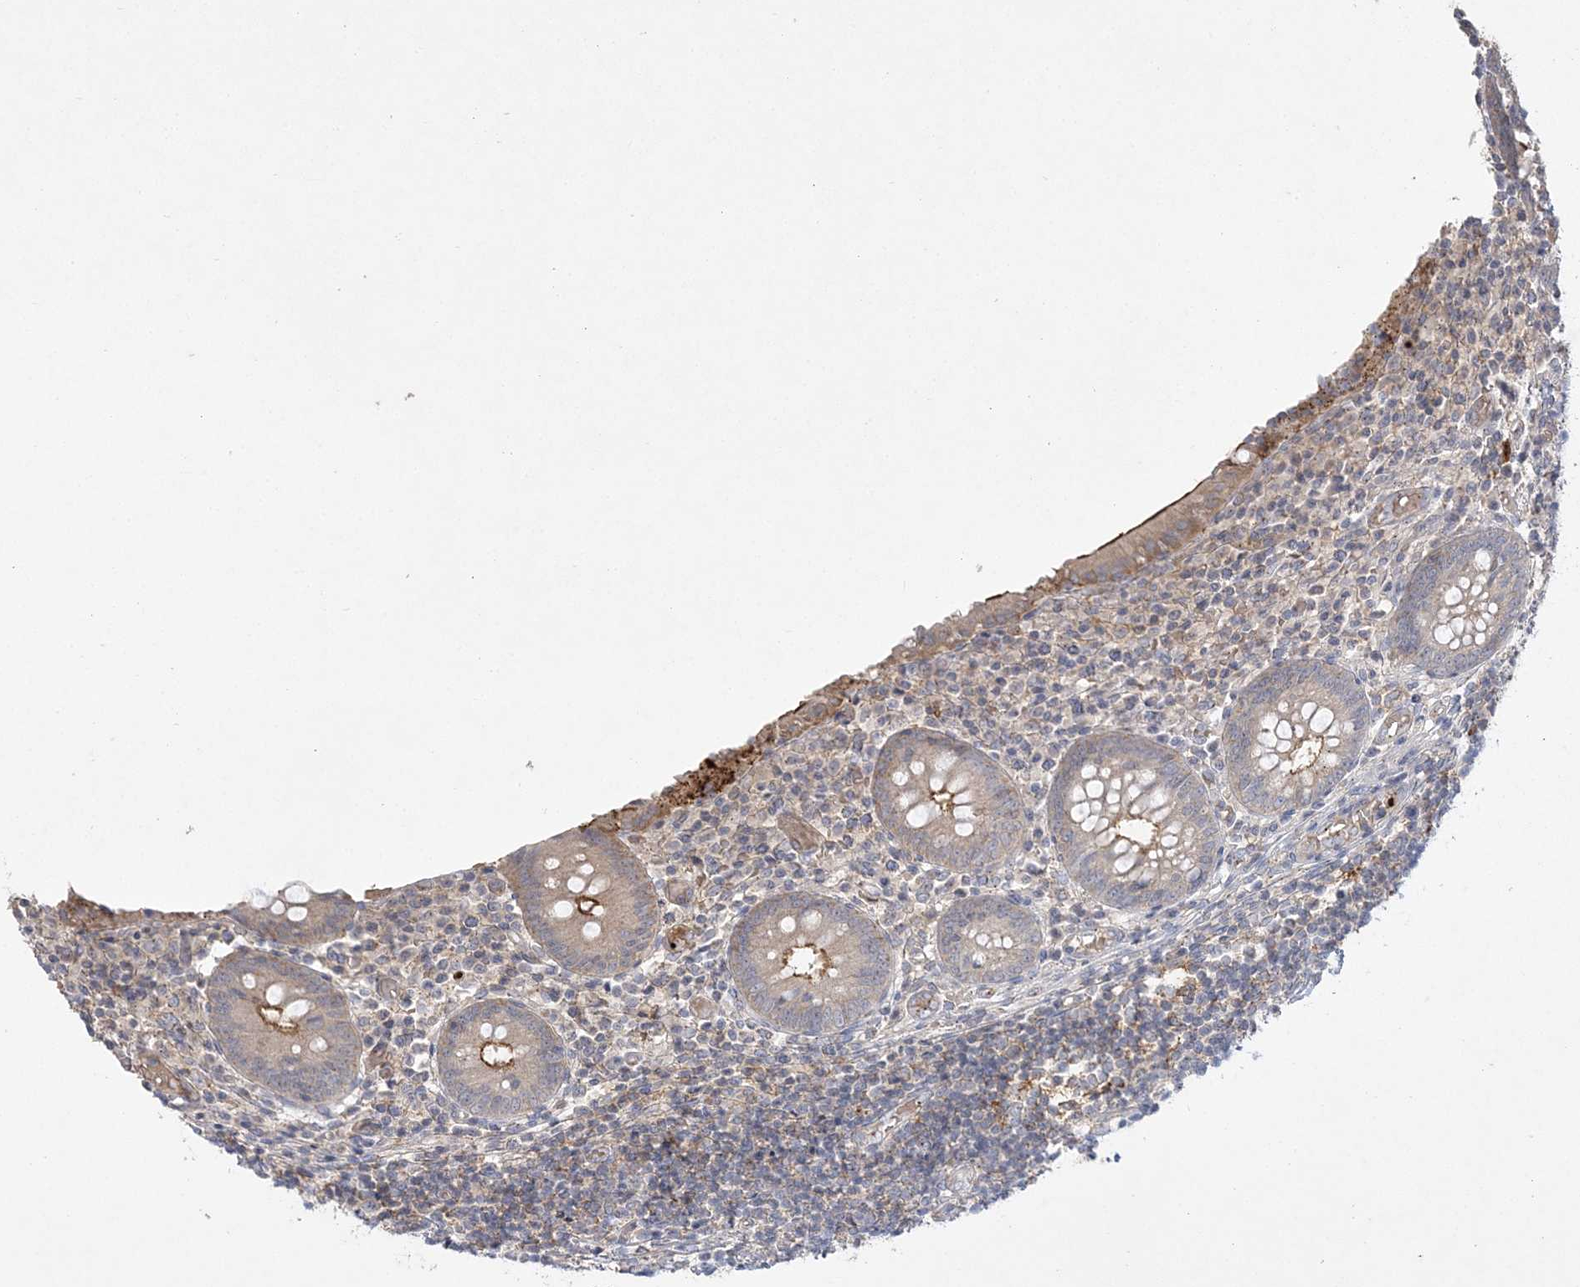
{"staining": {"intensity": "moderate", "quantity": "<25%", "location": "cytoplasmic/membranous"}, "tissue": "appendix", "cell_type": "Glandular cells", "image_type": "normal", "snomed": [{"axis": "morphology", "description": "Normal tissue, NOS"}, {"axis": "topography", "description": "Appendix"}], "caption": "Immunohistochemistry micrograph of benign appendix: human appendix stained using IHC reveals low levels of moderate protein expression localized specifically in the cytoplasmic/membranous of glandular cells, appearing as a cytoplasmic/membranous brown color.", "gene": "ADAMTS12", "patient": {"sex": "female", "age": 17}}